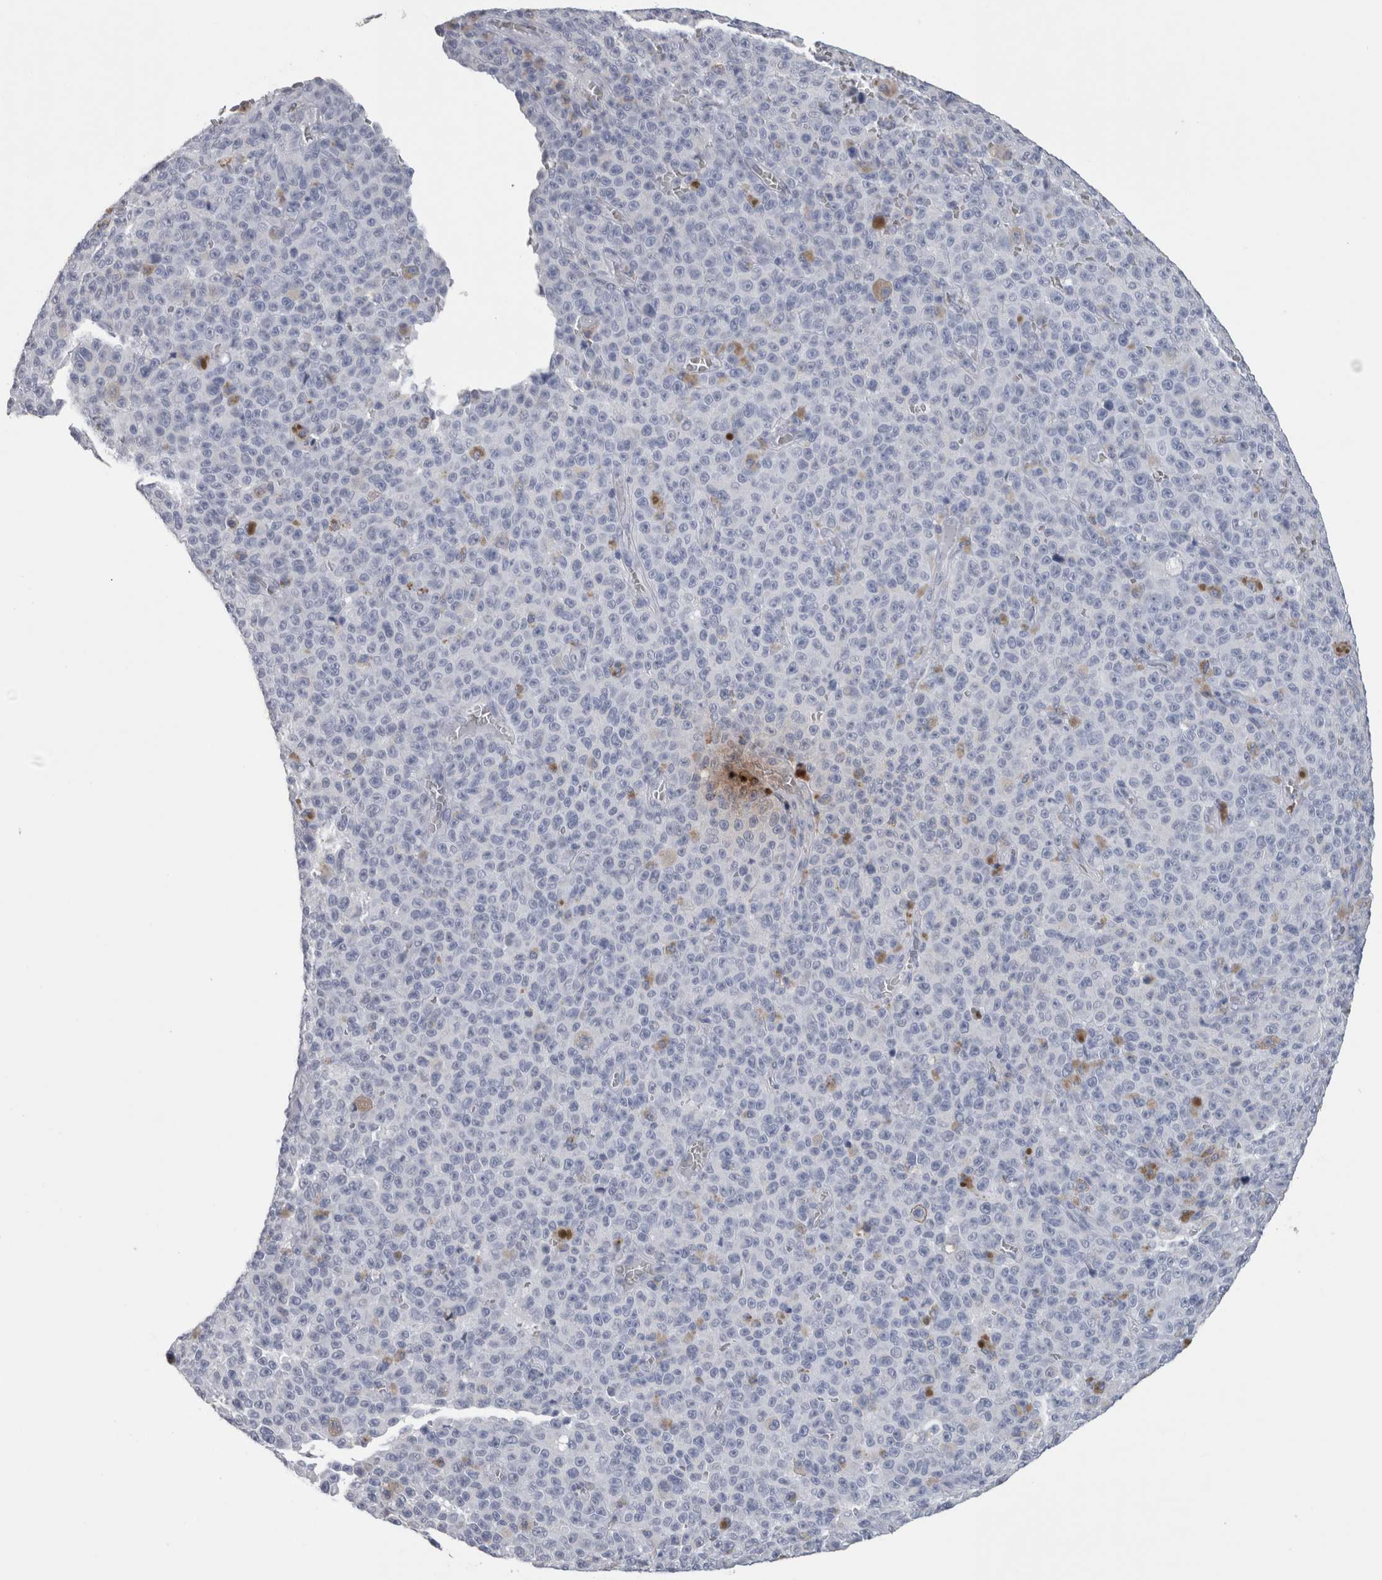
{"staining": {"intensity": "negative", "quantity": "none", "location": "none"}, "tissue": "melanoma", "cell_type": "Tumor cells", "image_type": "cancer", "snomed": [{"axis": "morphology", "description": "Malignant melanoma, NOS"}, {"axis": "topography", "description": "Skin"}], "caption": "High magnification brightfield microscopy of melanoma stained with DAB (3,3'-diaminobenzidine) (brown) and counterstained with hematoxylin (blue): tumor cells show no significant staining. (DAB (3,3'-diaminobenzidine) IHC, high magnification).", "gene": "CA8", "patient": {"sex": "female", "age": 82}}